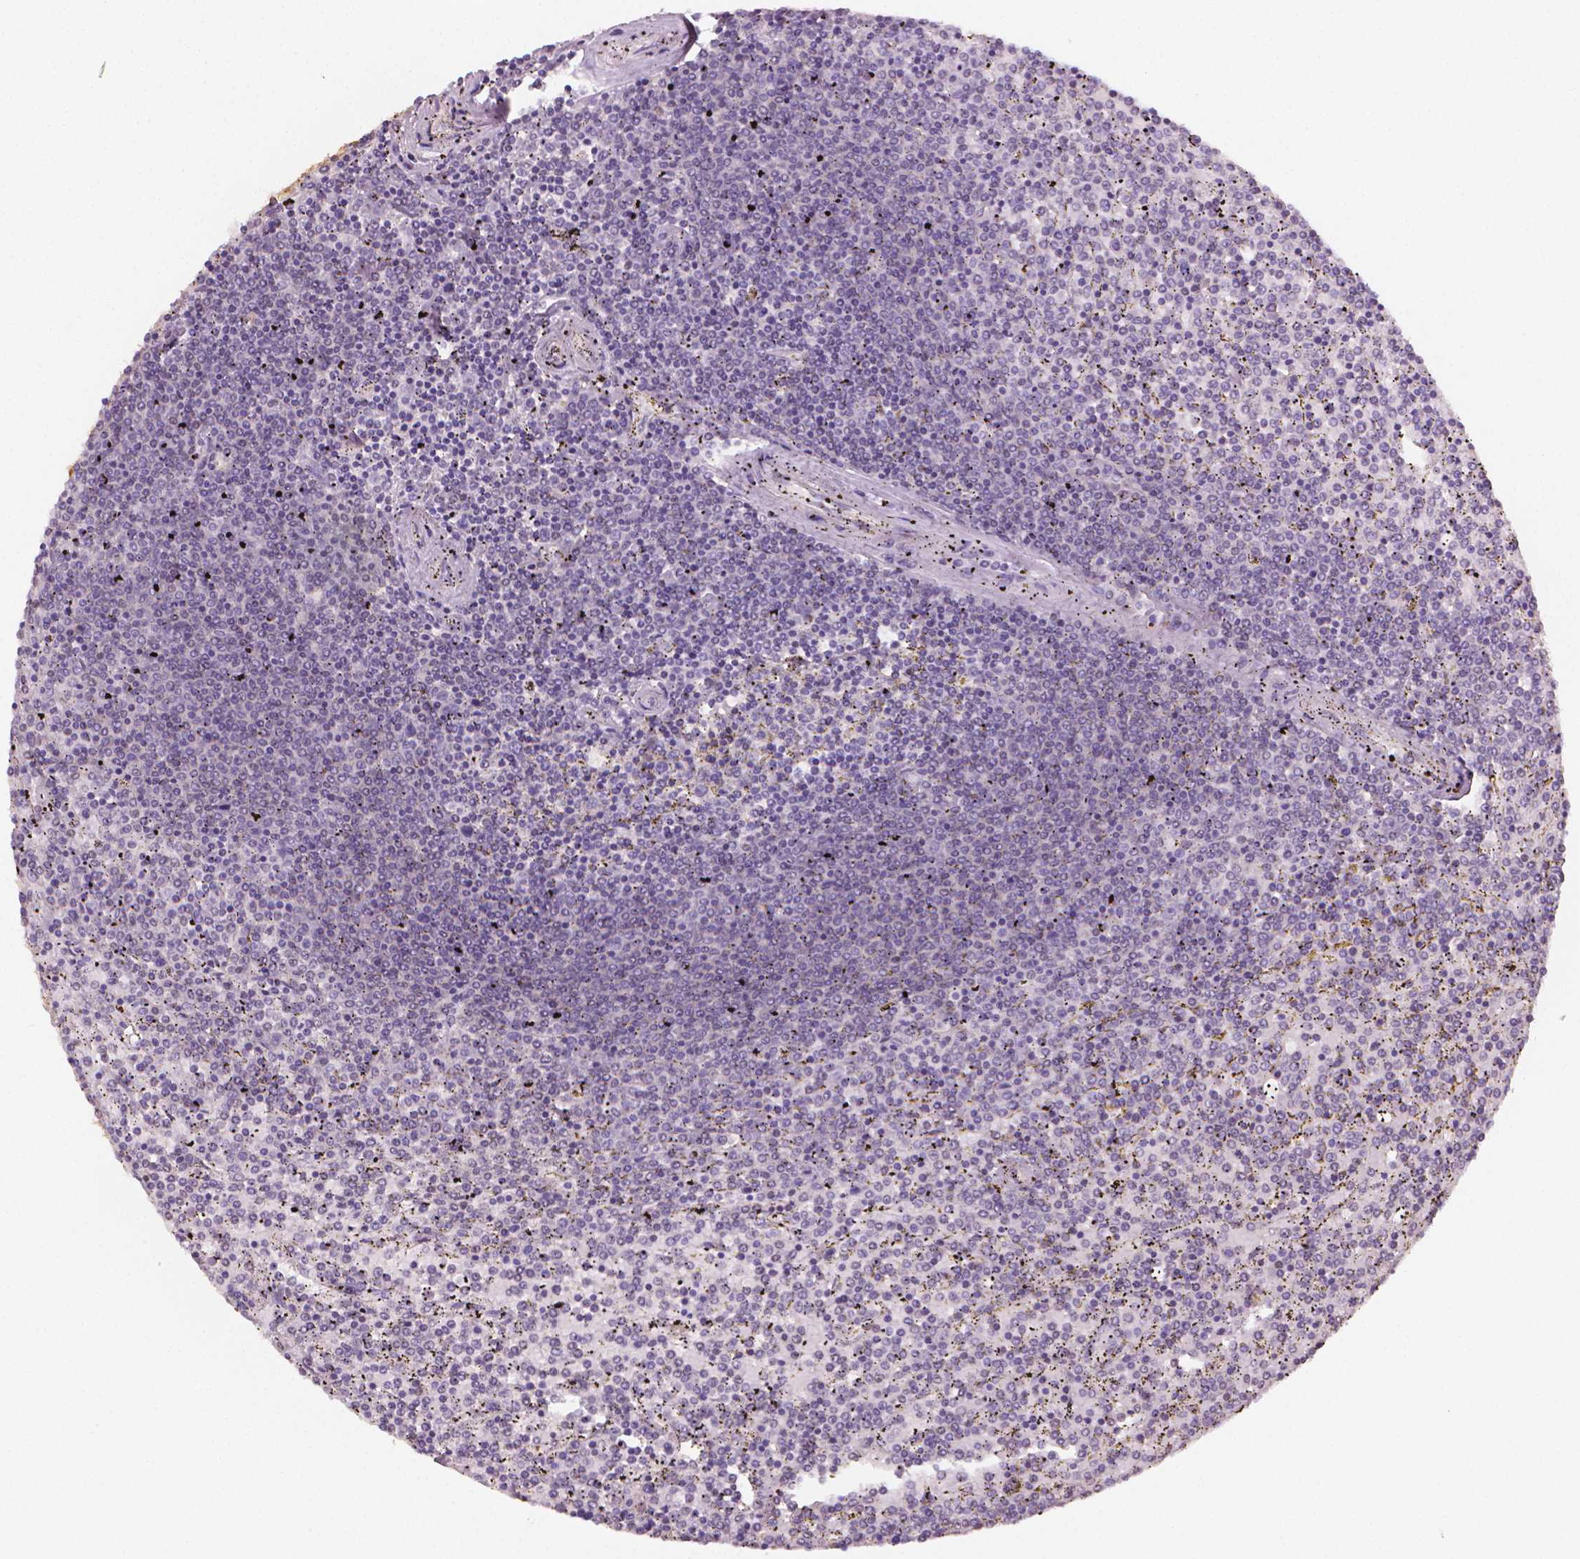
{"staining": {"intensity": "negative", "quantity": "none", "location": "none"}, "tissue": "lymphoma", "cell_type": "Tumor cells", "image_type": "cancer", "snomed": [{"axis": "morphology", "description": "Malignant lymphoma, non-Hodgkin's type, Low grade"}, {"axis": "topography", "description": "Spleen"}], "caption": "Lymphoma was stained to show a protein in brown. There is no significant staining in tumor cells.", "gene": "NCAN", "patient": {"sex": "female", "age": 77}}